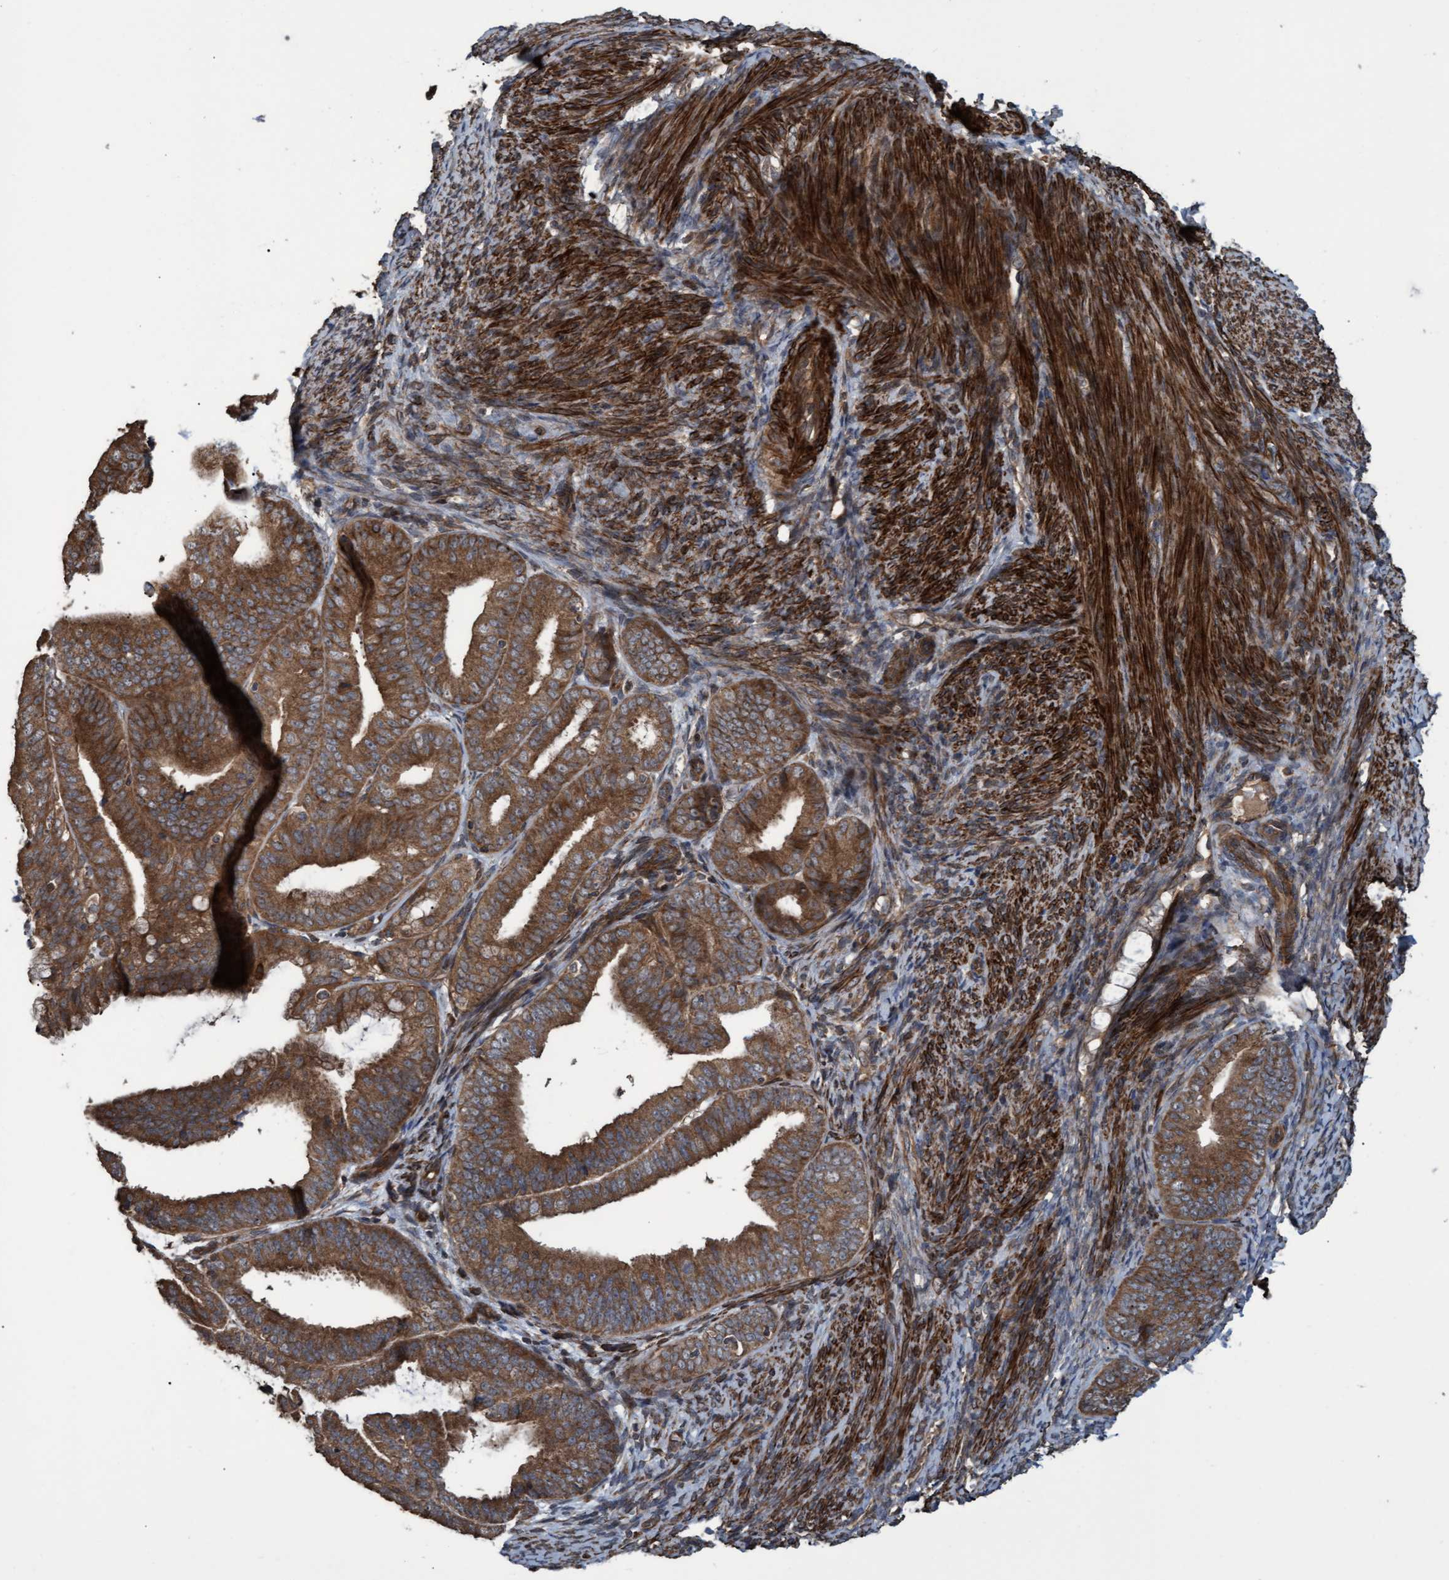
{"staining": {"intensity": "moderate", "quantity": ">75%", "location": "cytoplasmic/membranous"}, "tissue": "endometrial cancer", "cell_type": "Tumor cells", "image_type": "cancer", "snomed": [{"axis": "morphology", "description": "Adenocarcinoma, NOS"}, {"axis": "topography", "description": "Endometrium"}], "caption": "Protein staining shows moderate cytoplasmic/membranous positivity in about >75% of tumor cells in endometrial adenocarcinoma.", "gene": "GGT6", "patient": {"sex": "female", "age": 63}}